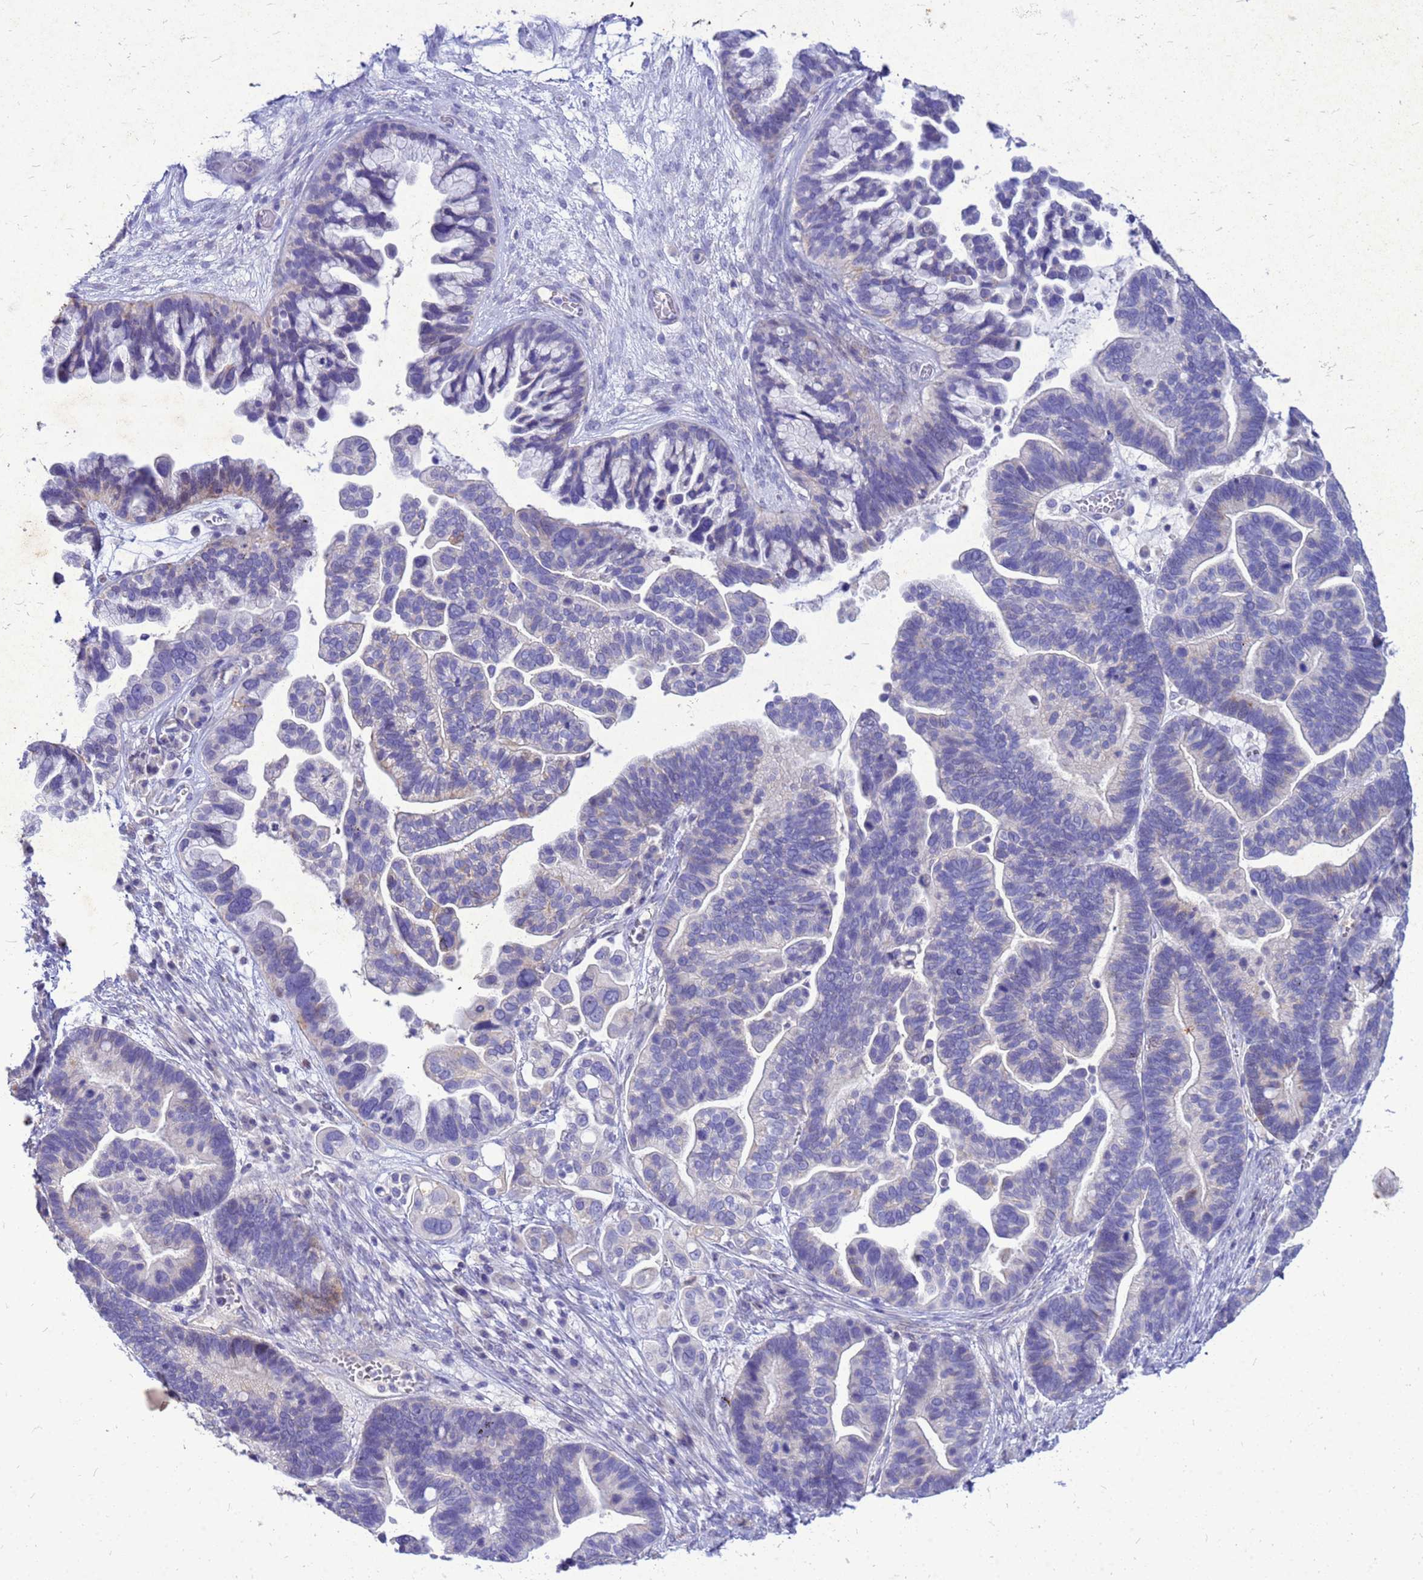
{"staining": {"intensity": "negative", "quantity": "none", "location": "none"}, "tissue": "ovarian cancer", "cell_type": "Tumor cells", "image_type": "cancer", "snomed": [{"axis": "morphology", "description": "Cystadenocarcinoma, serous, NOS"}, {"axis": "topography", "description": "Ovary"}], "caption": "Tumor cells show no significant positivity in ovarian cancer.", "gene": "AKR1C1", "patient": {"sex": "female", "age": 56}}